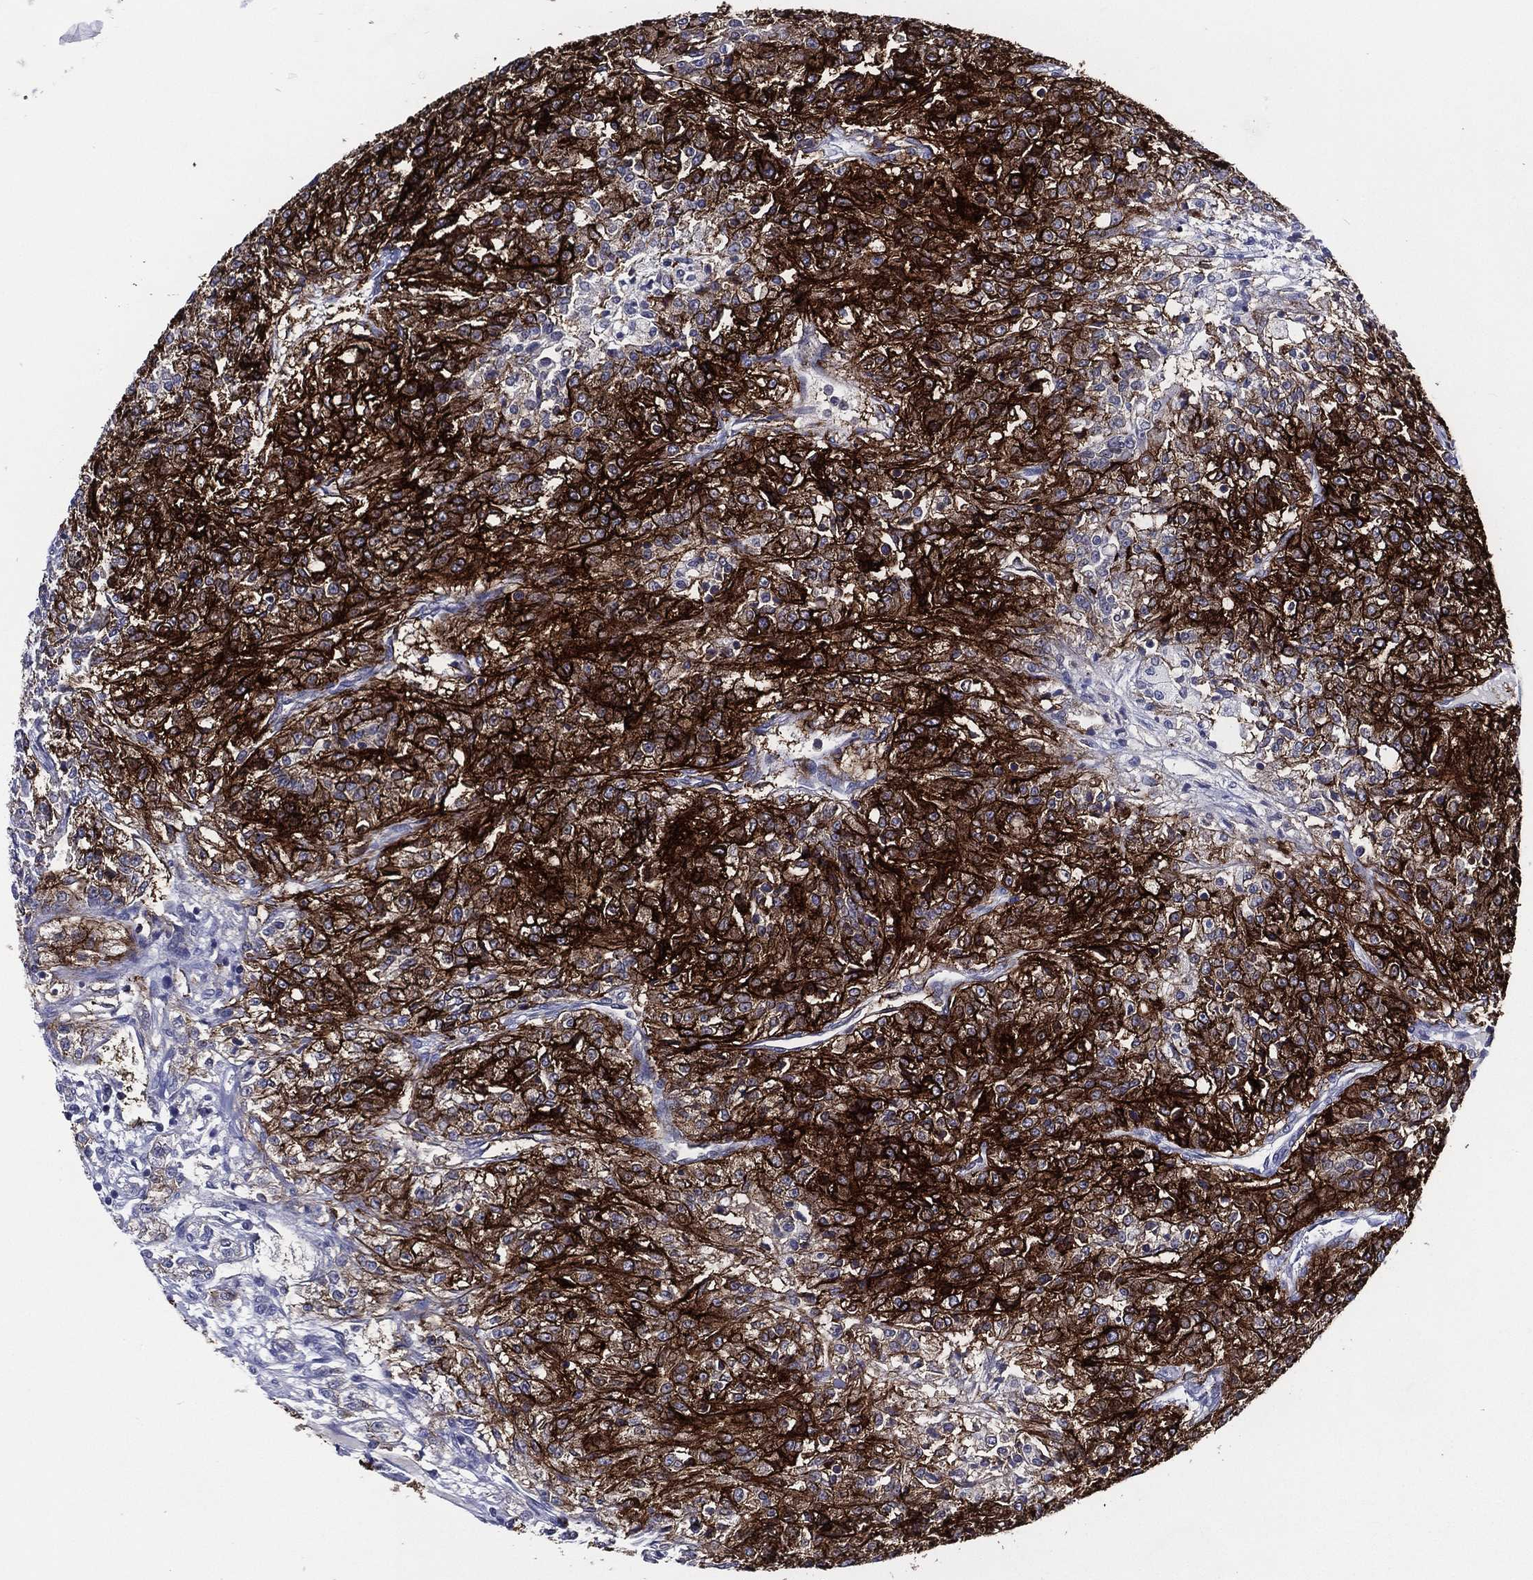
{"staining": {"intensity": "strong", "quantity": ">75%", "location": "cytoplasmic/membranous"}, "tissue": "renal cancer", "cell_type": "Tumor cells", "image_type": "cancer", "snomed": [{"axis": "morphology", "description": "Adenocarcinoma, NOS"}, {"axis": "topography", "description": "Kidney"}], "caption": "Protein staining of renal cancer tissue reveals strong cytoplasmic/membranous expression in about >75% of tumor cells. Nuclei are stained in blue.", "gene": "ACE2", "patient": {"sex": "female", "age": 63}}